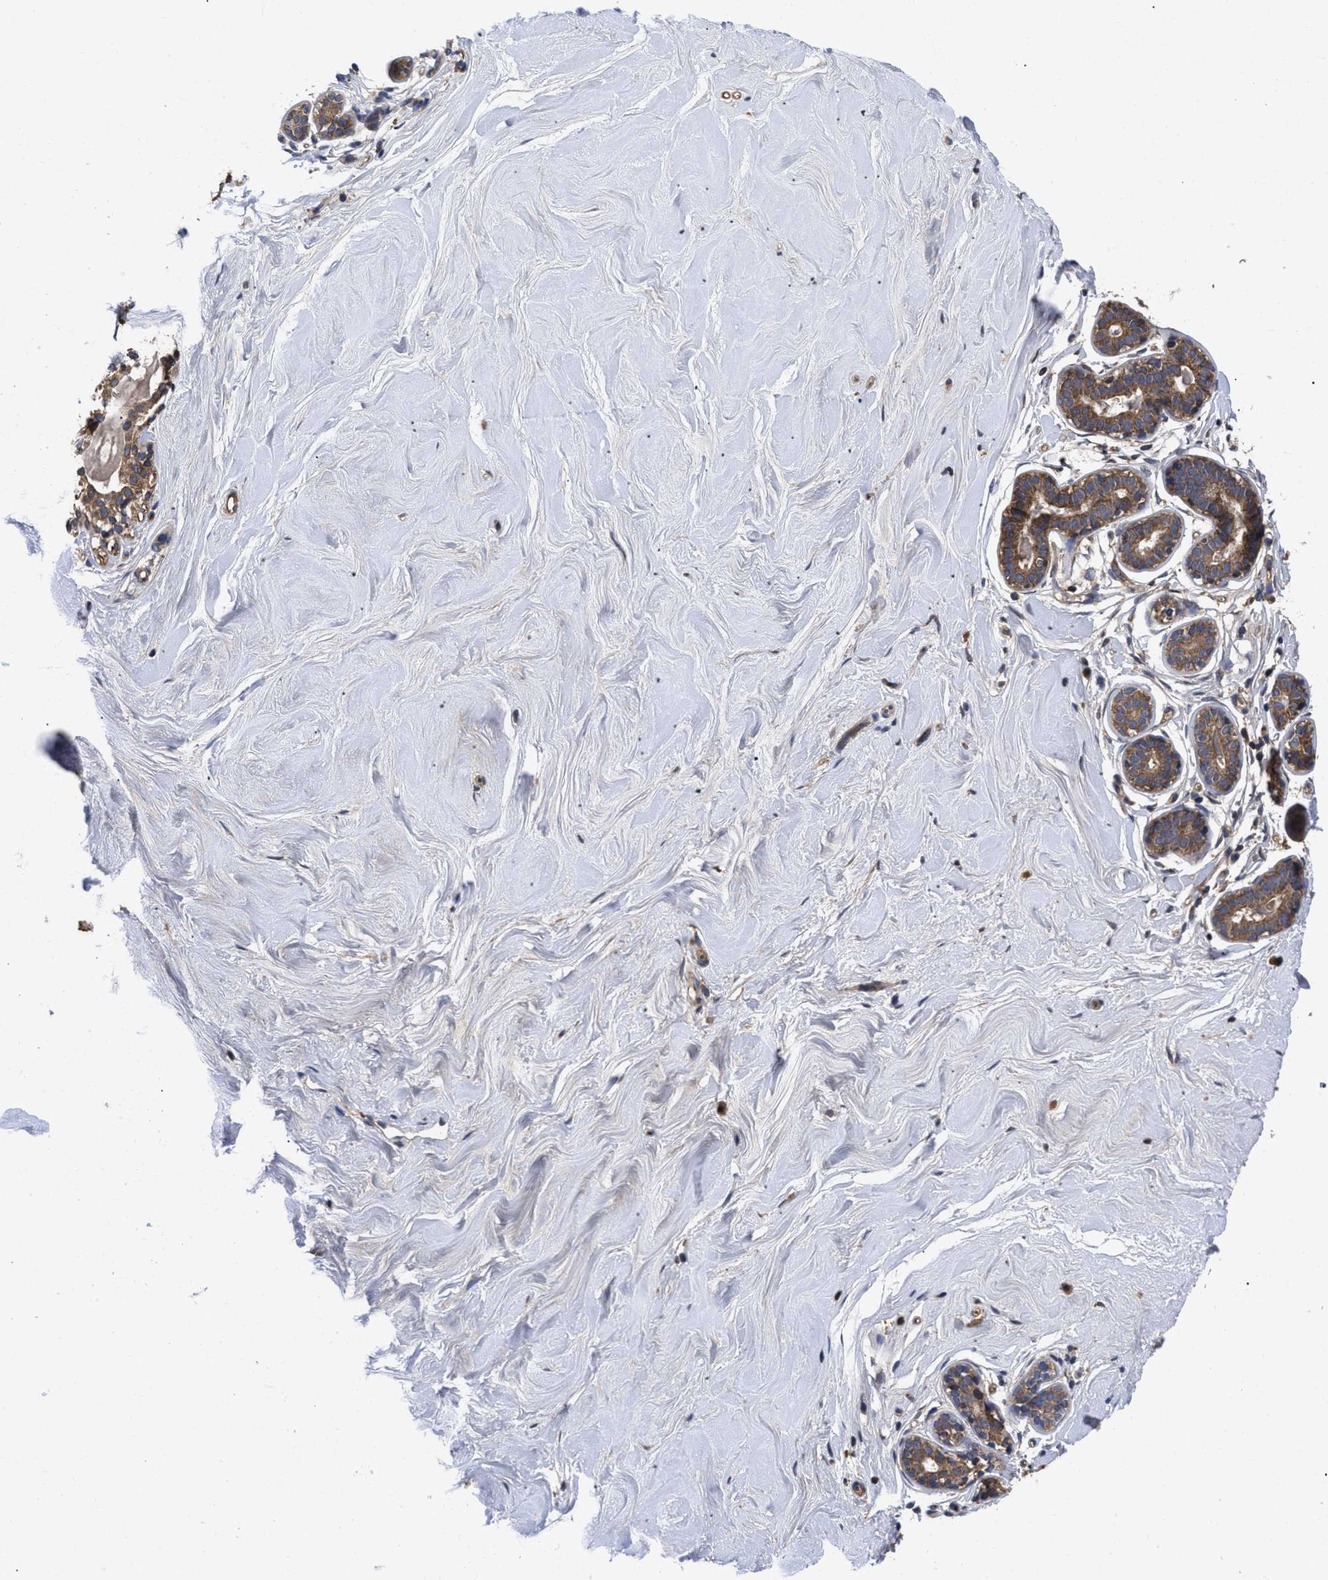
{"staining": {"intensity": "negative", "quantity": "none", "location": "none"}, "tissue": "breast", "cell_type": "Adipocytes", "image_type": "normal", "snomed": [{"axis": "morphology", "description": "Normal tissue, NOS"}, {"axis": "topography", "description": "Breast"}], "caption": "There is no significant expression in adipocytes of breast. (Brightfield microscopy of DAB (3,3'-diaminobenzidine) IHC at high magnification).", "gene": "LRRC3", "patient": {"sex": "female", "age": 22}}